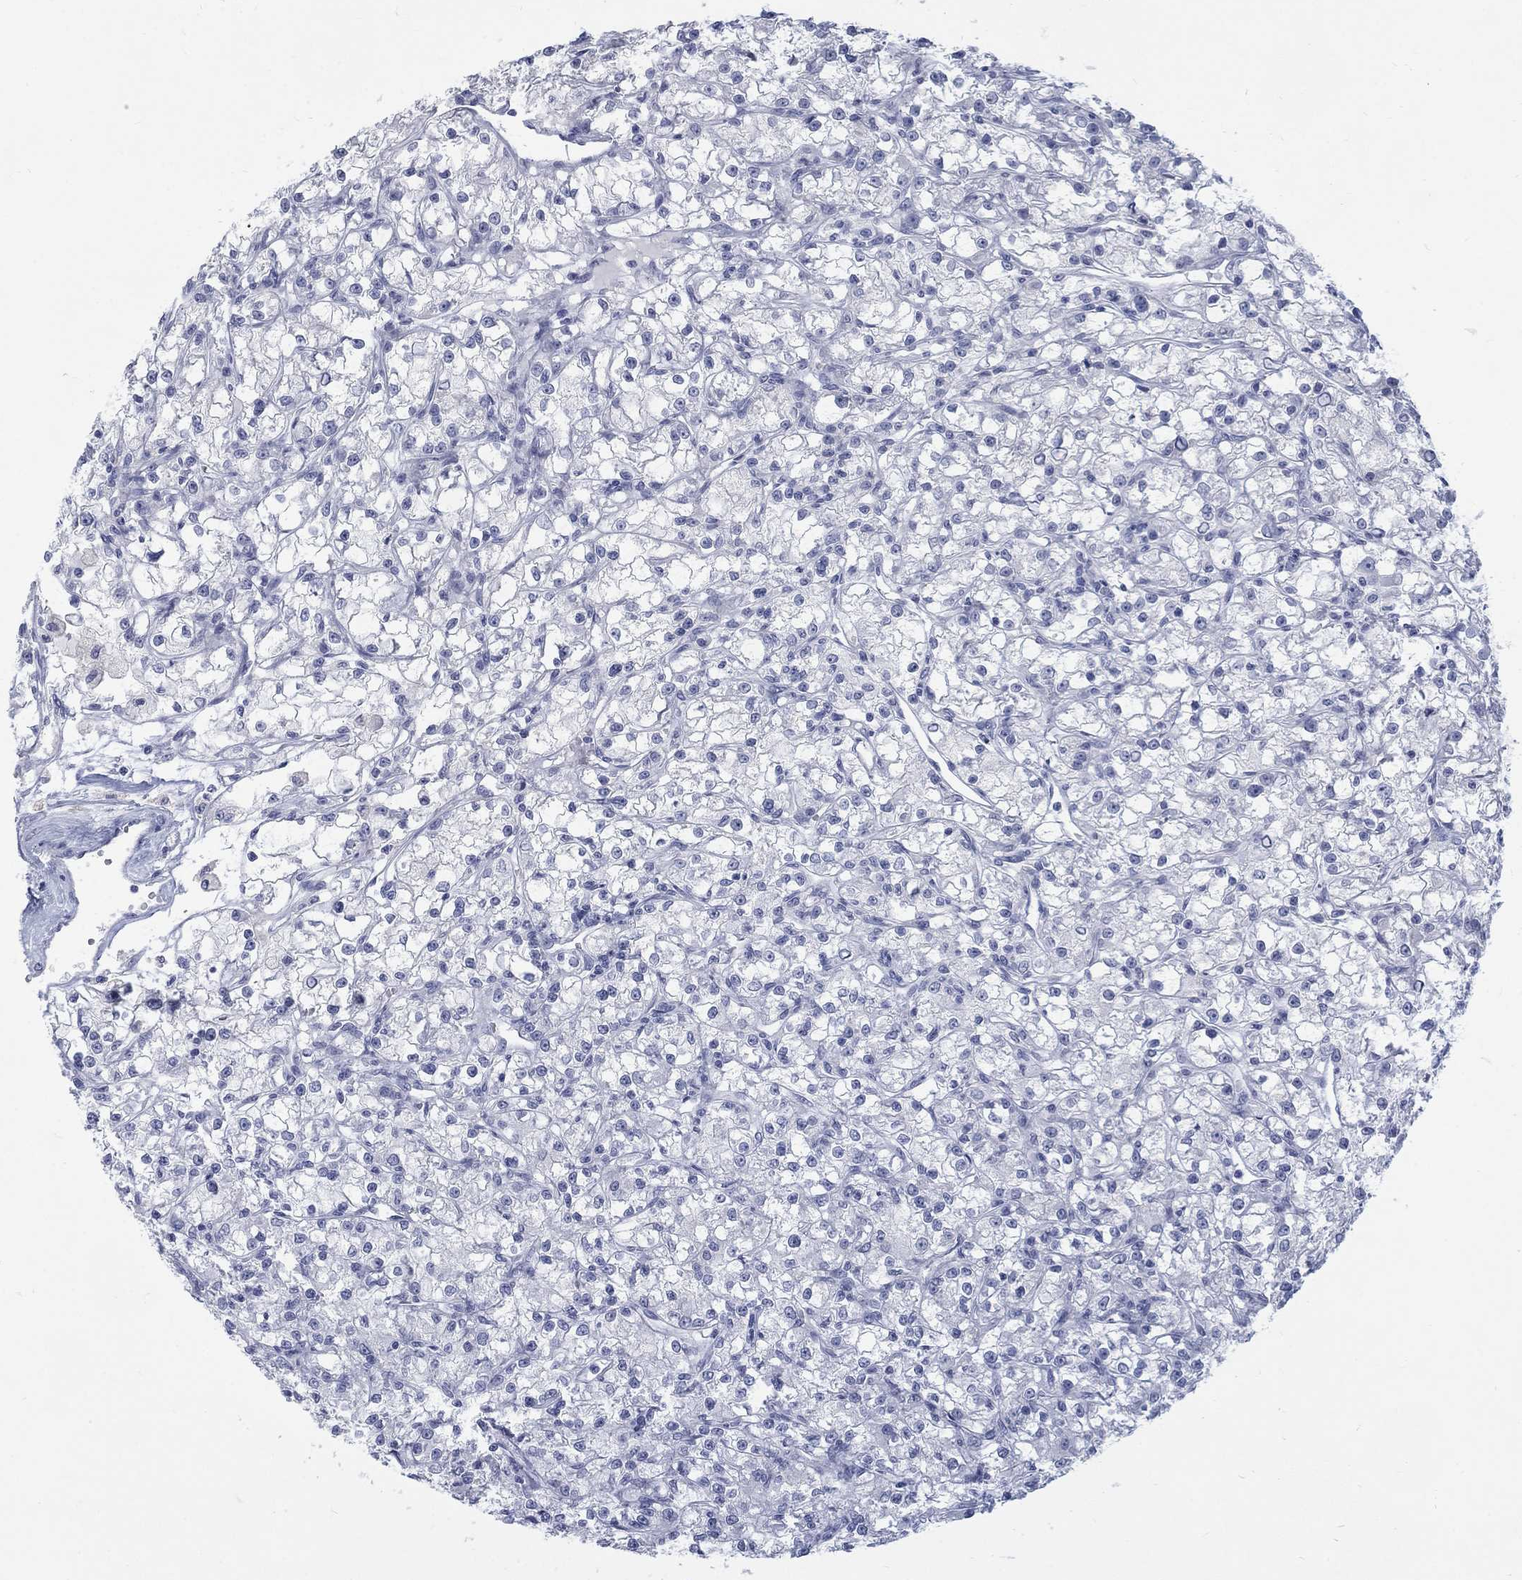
{"staining": {"intensity": "negative", "quantity": "none", "location": "none"}, "tissue": "renal cancer", "cell_type": "Tumor cells", "image_type": "cancer", "snomed": [{"axis": "morphology", "description": "Adenocarcinoma, NOS"}, {"axis": "topography", "description": "Kidney"}], "caption": "Tumor cells are negative for brown protein staining in renal adenocarcinoma.", "gene": "RFTN2", "patient": {"sex": "female", "age": 59}}